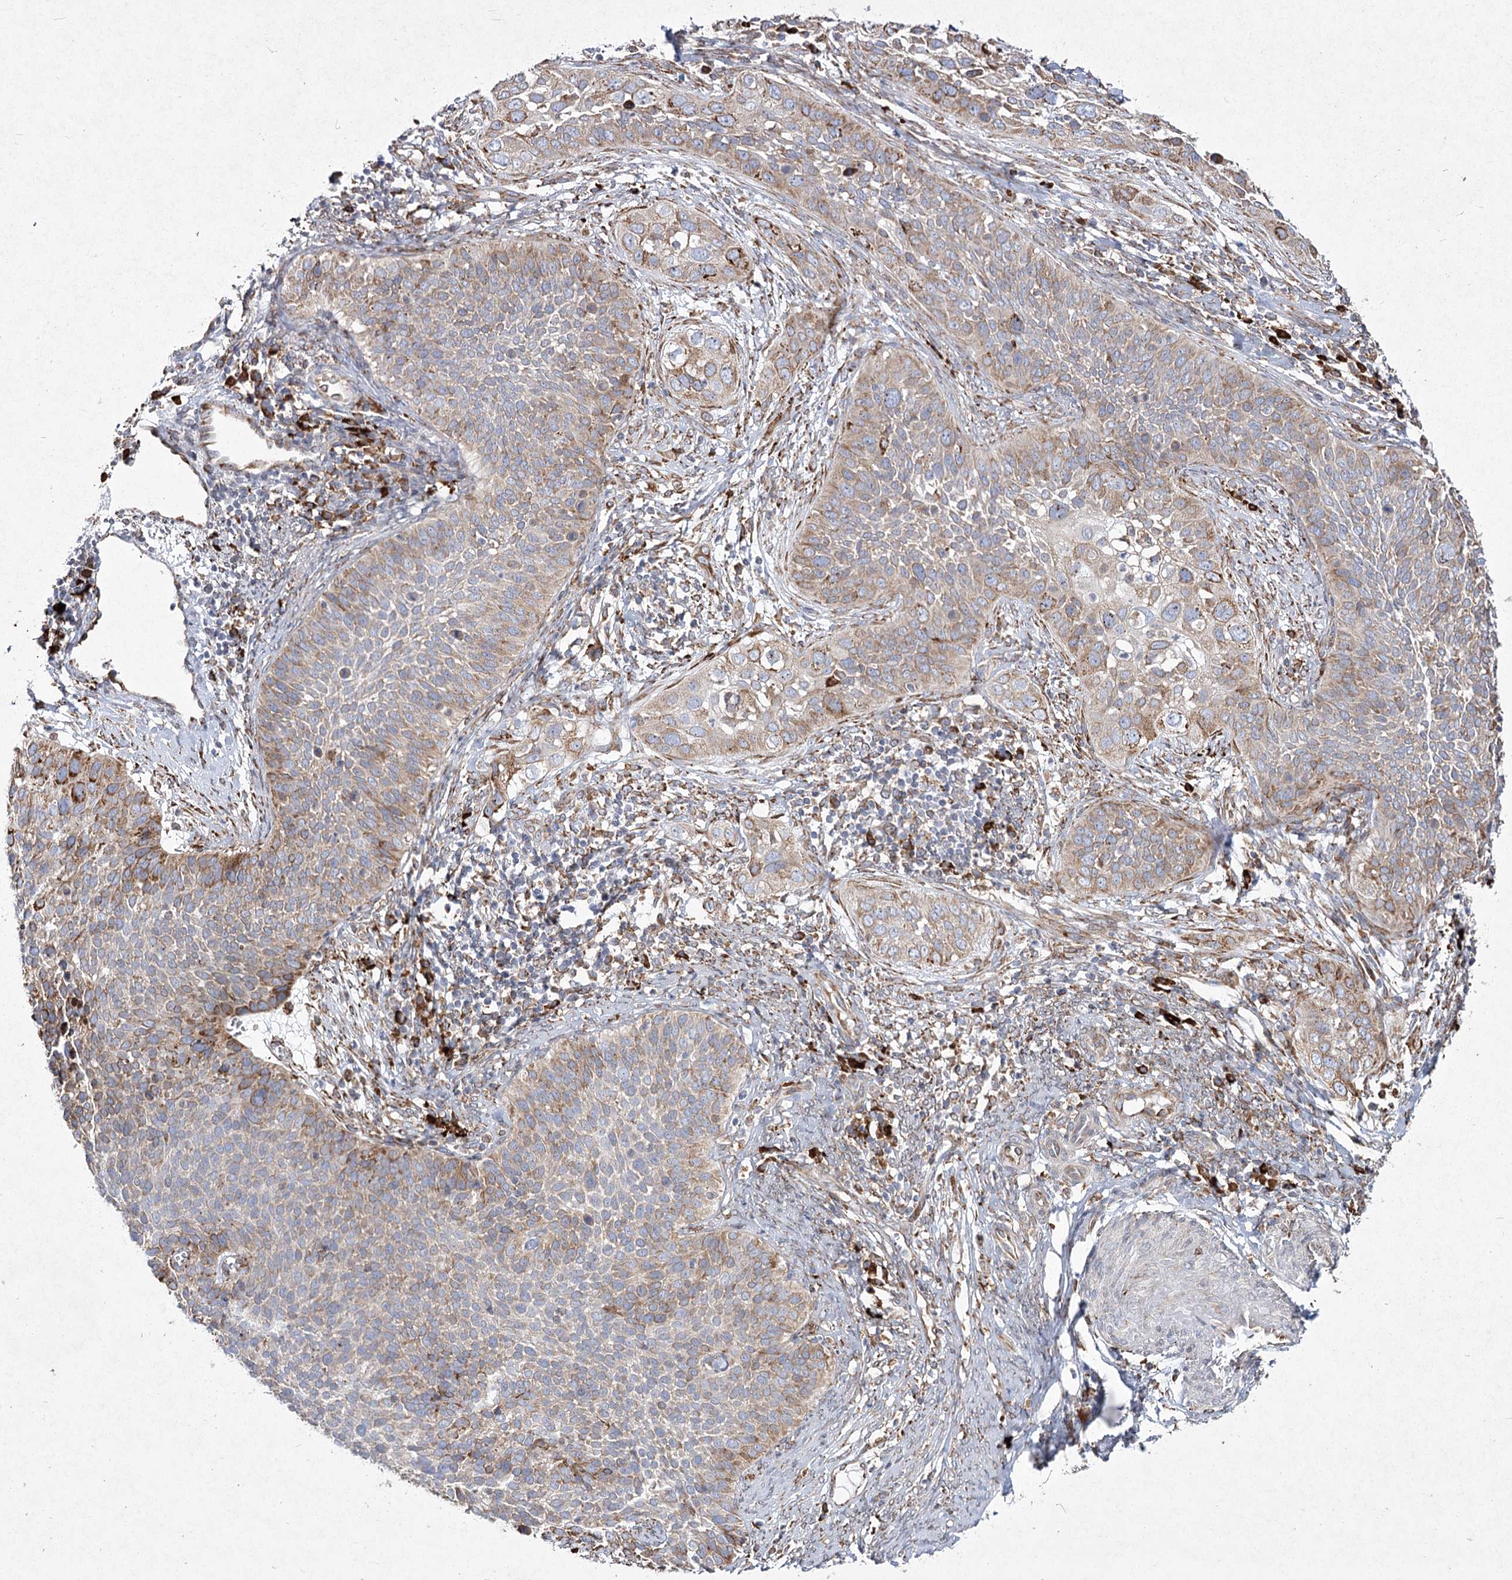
{"staining": {"intensity": "weak", "quantity": "25%-75%", "location": "cytoplasmic/membranous"}, "tissue": "cervical cancer", "cell_type": "Tumor cells", "image_type": "cancer", "snomed": [{"axis": "morphology", "description": "Squamous cell carcinoma, NOS"}, {"axis": "topography", "description": "Cervix"}], "caption": "Immunohistochemical staining of cervical cancer displays low levels of weak cytoplasmic/membranous staining in about 25%-75% of tumor cells. (Stains: DAB in brown, nuclei in blue, Microscopy: brightfield microscopy at high magnification).", "gene": "NHLRC2", "patient": {"sex": "female", "age": 34}}